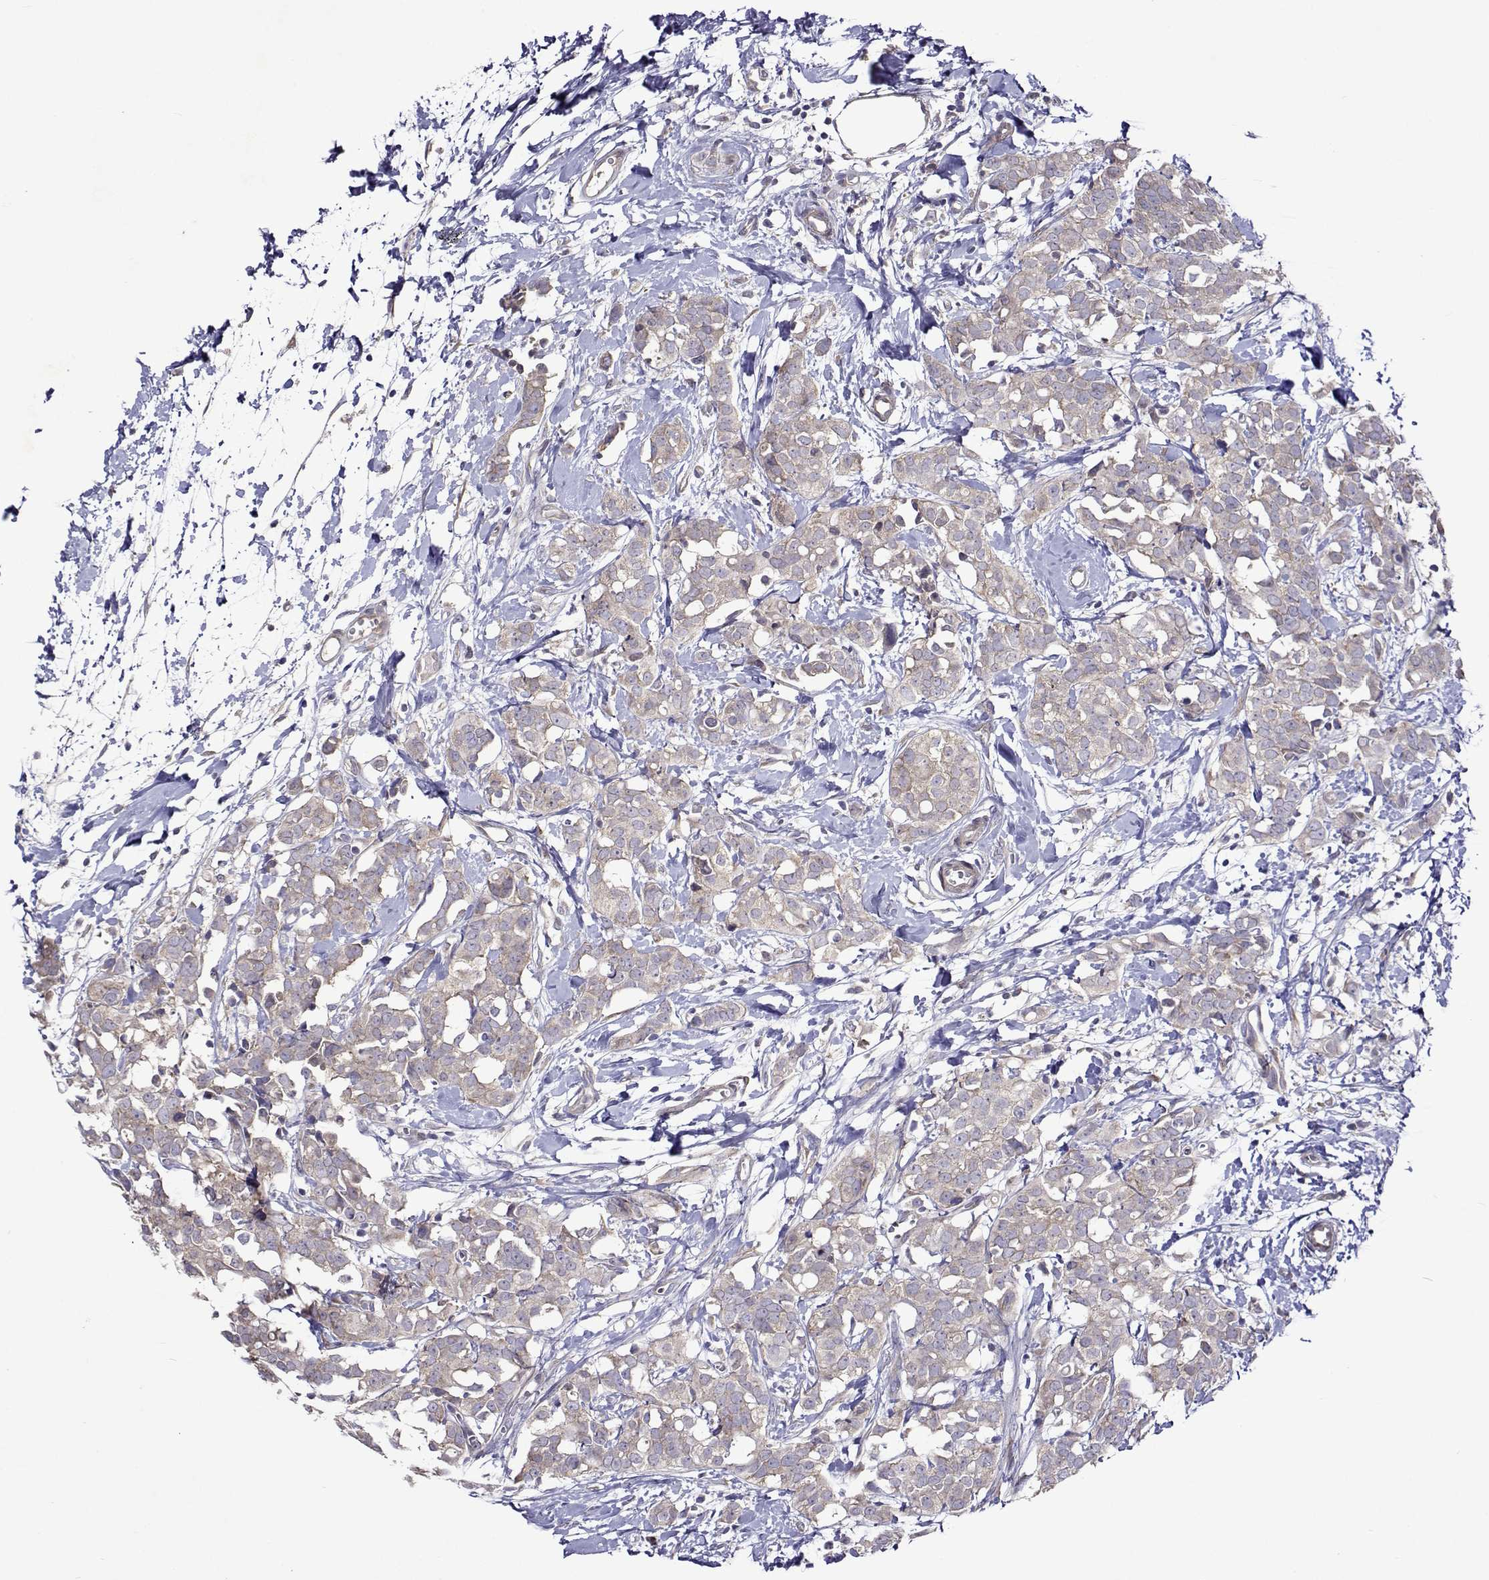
{"staining": {"intensity": "negative", "quantity": "none", "location": "none"}, "tissue": "breast cancer", "cell_type": "Tumor cells", "image_type": "cancer", "snomed": [{"axis": "morphology", "description": "Duct carcinoma"}, {"axis": "topography", "description": "Breast"}], "caption": "This is a image of immunohistochemistry staining of intraductal carcinoma (breast), which shows no staining in tumor cells.", "gene": "TARBP2", "patient": {"sex": "female", "age": 40}}